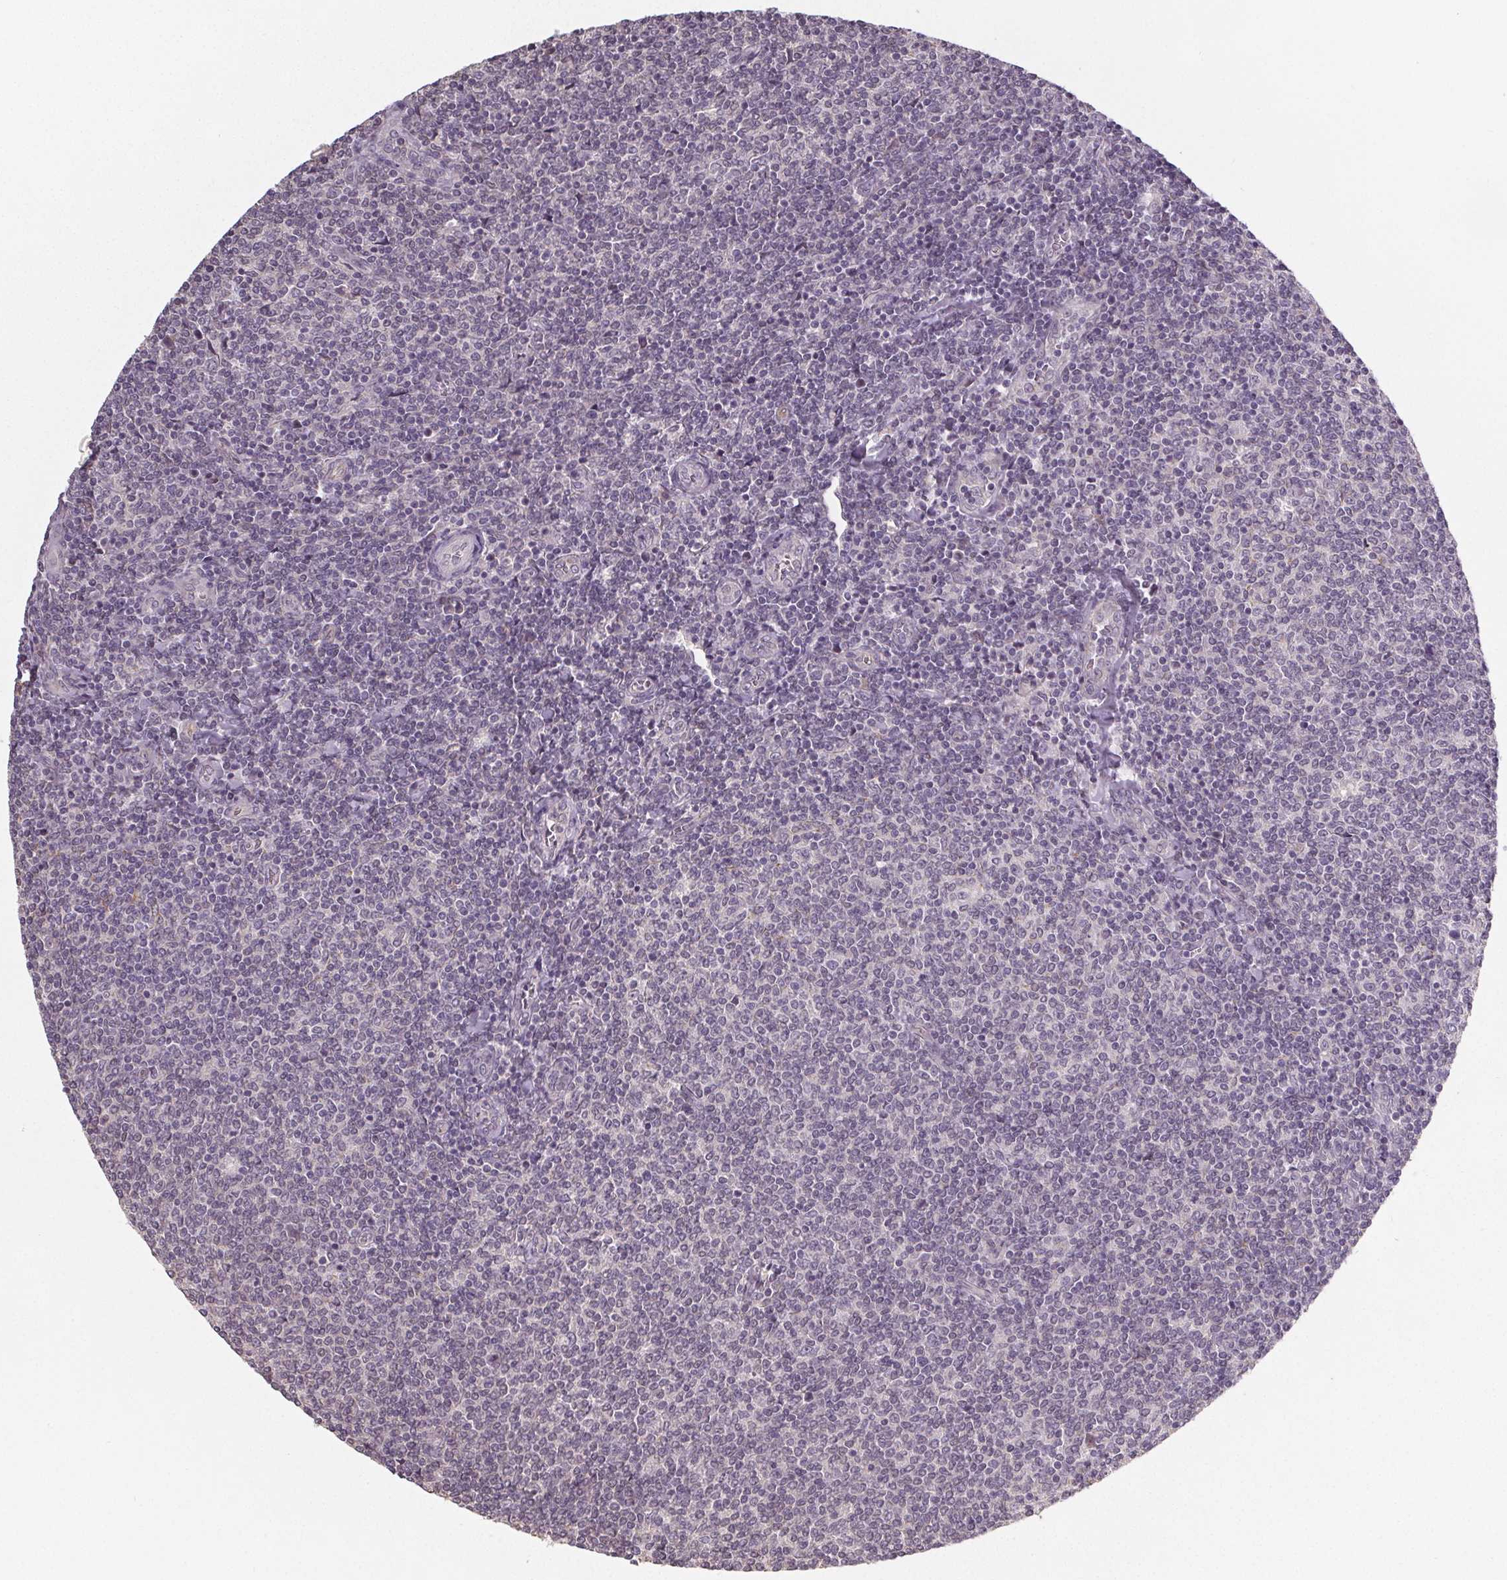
{"staining": {"intensity": "negative", "quantity": "none", "location": "none"}, "tissue": "lymphoma", "cell_type": "Tumor cells", "image_type": "cancer", "snomed": [{"axis": "morphology", "description": "Malignant lymphoma, non-Hodgkin's type, Low grade"}, {"axis": "topography", "description": "Lymph node"}], "caption": "Immunohistochemistry (IHC) image of lymphoma stained for a protein (brown), which exhibits no staining in tumor cells.", "gene": "SLC26A2", "patient": {"sex": "male", "age": 52}}